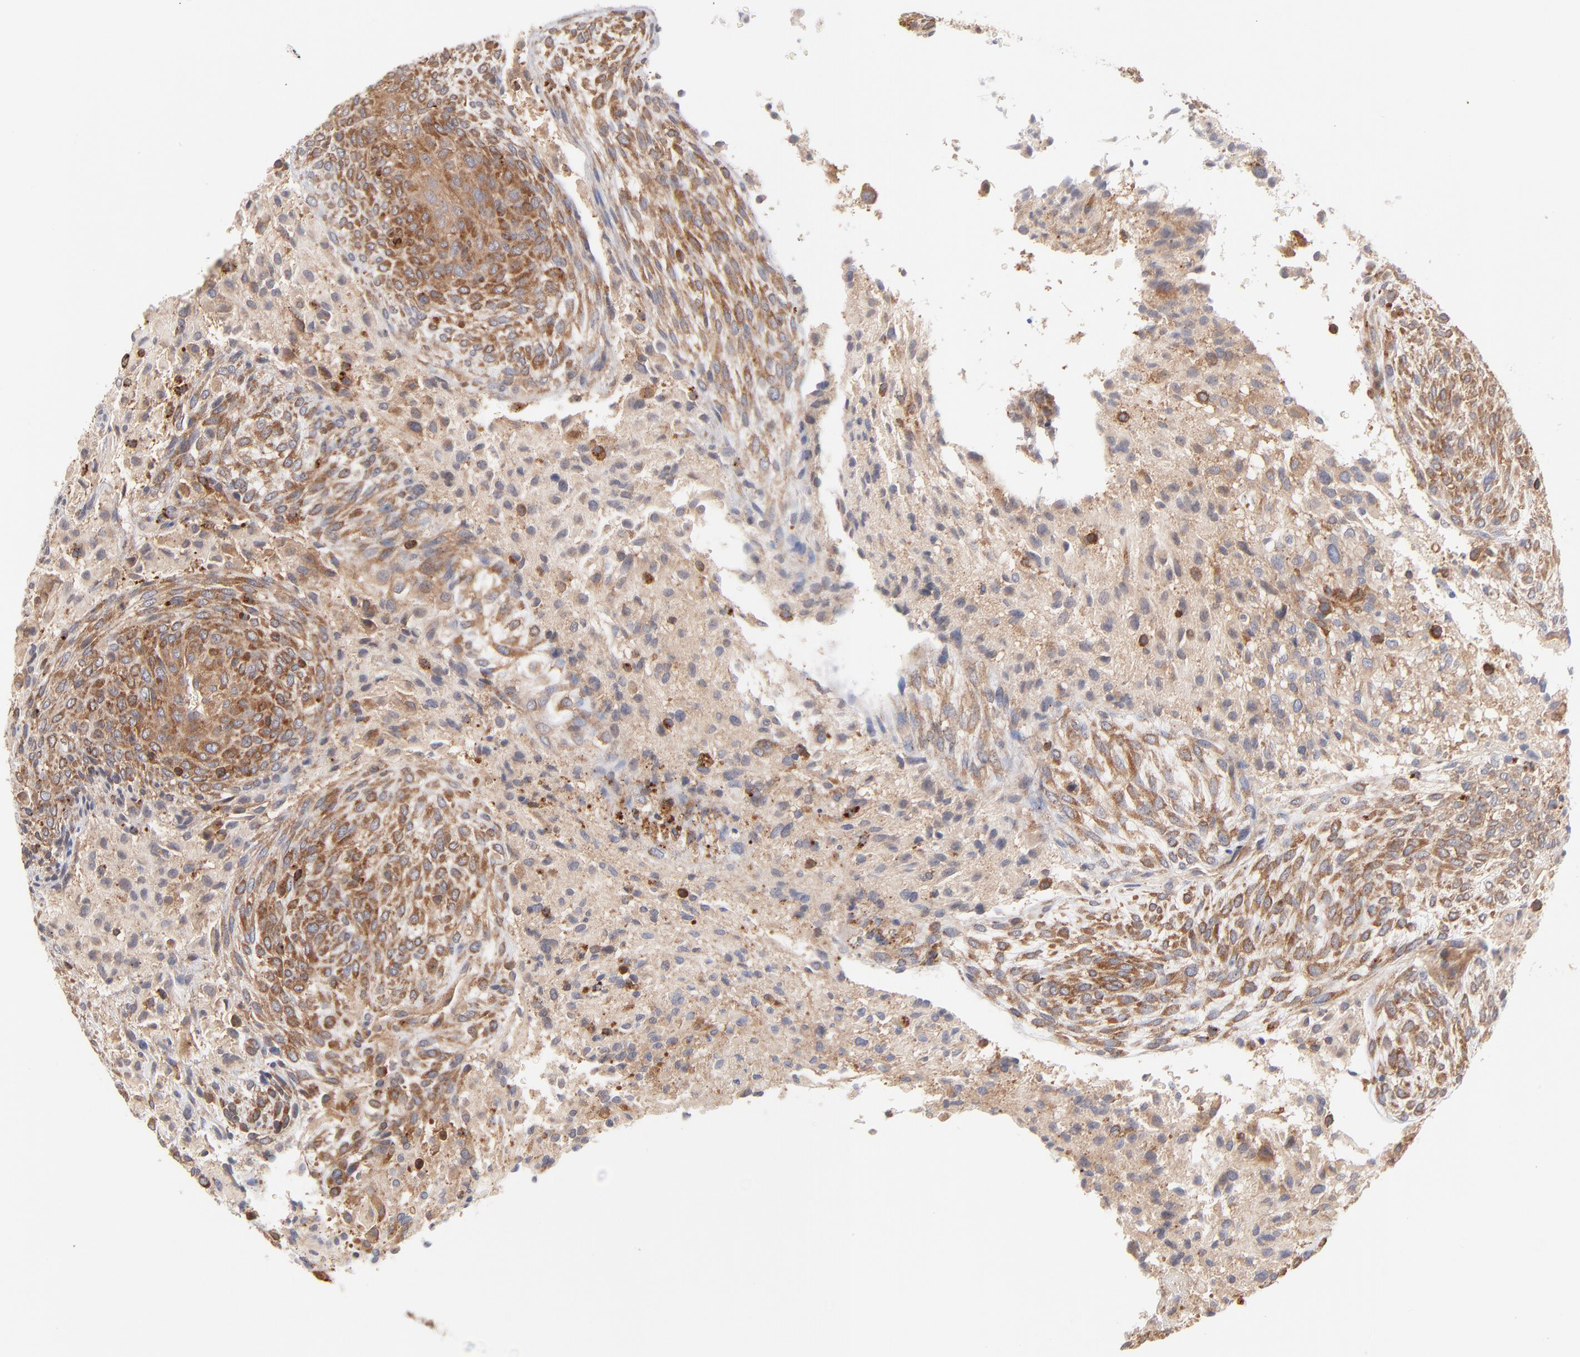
{"staining": {"intensity": "moderate", "quantity": ">75%", "location": "cytoplasmic/membranous"}, "tissue": "glioma", "cell_type": "Tumor cells", "image_type": "cancer", "snomed": [{"axis": "morphology", "description": "Glioma, malignant, High grade"}, {"axis": "topography", "description": "Cerebral cortex"}], "caption": "High-magnification brightfield microscopy of glioma stained with DAB (3,3'-diaminobenzidine) (brown) and counterstained with hematoxylin (blue). tumor cells exhibit moderate cytoplasmic/membranous expression is seen in about>75% of cells.", "gene": "WIPF1", "patient": {"sex": "female", "age": 55}}